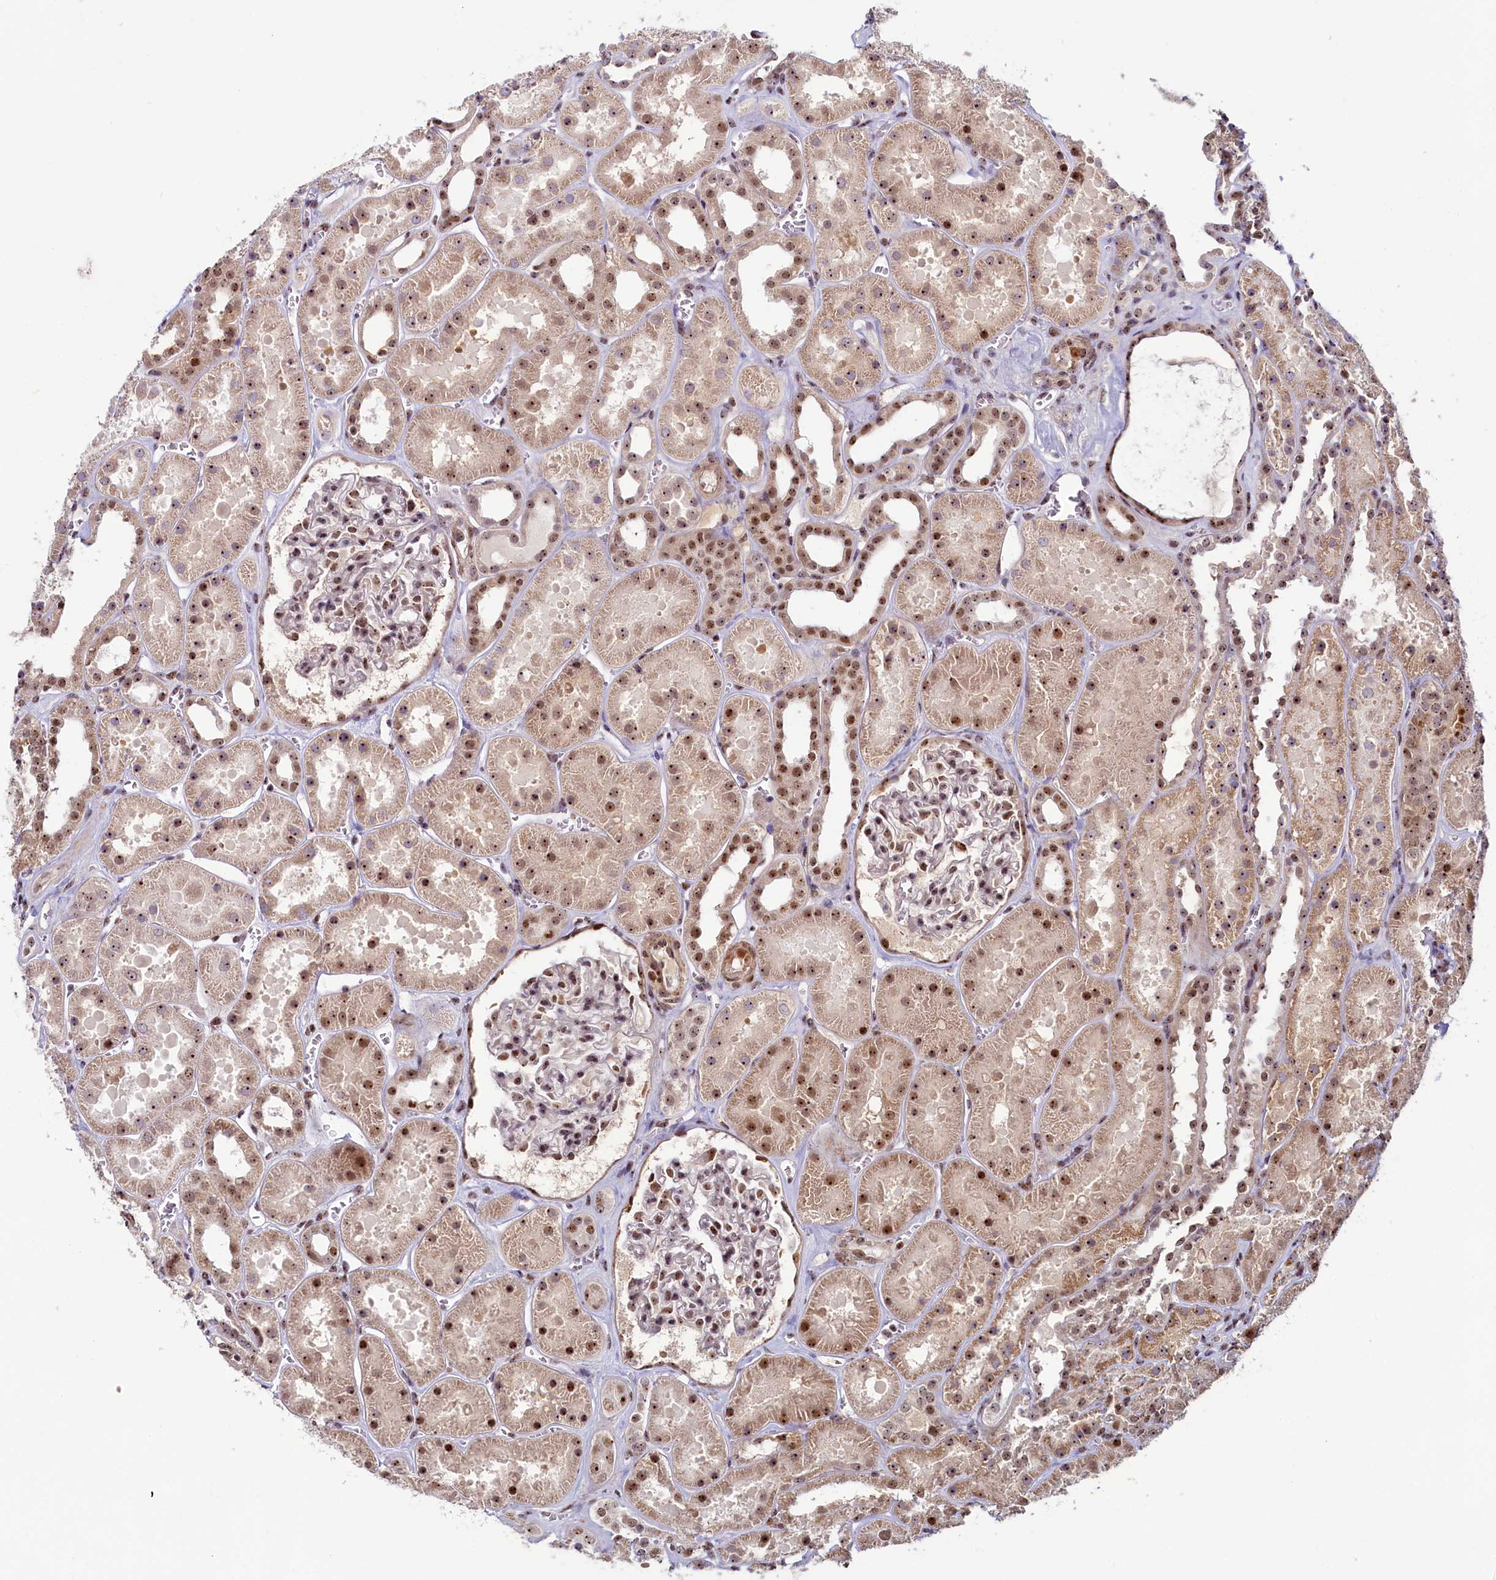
{"staining": {"intensity": "moderate", "quantity": ">75%", "location": "nuclear"}, "tissue": "kidney", "cell_type": "Cells in glomeruli", "image_type": "normal", "snomed": [{"axis": "morphology", "description": "Normal tissue, NOS"}, {"axis": "topography", "description": "Kidney"}], "caption": "This micrograph displays immunohistochemistry (IHC) staining of normal human kidney, with medium moderate nuclear positivity in about >75% of cells in glomeruli.", "gene": "TCOF1", "patient": {"sex": "female", "age": 41}}